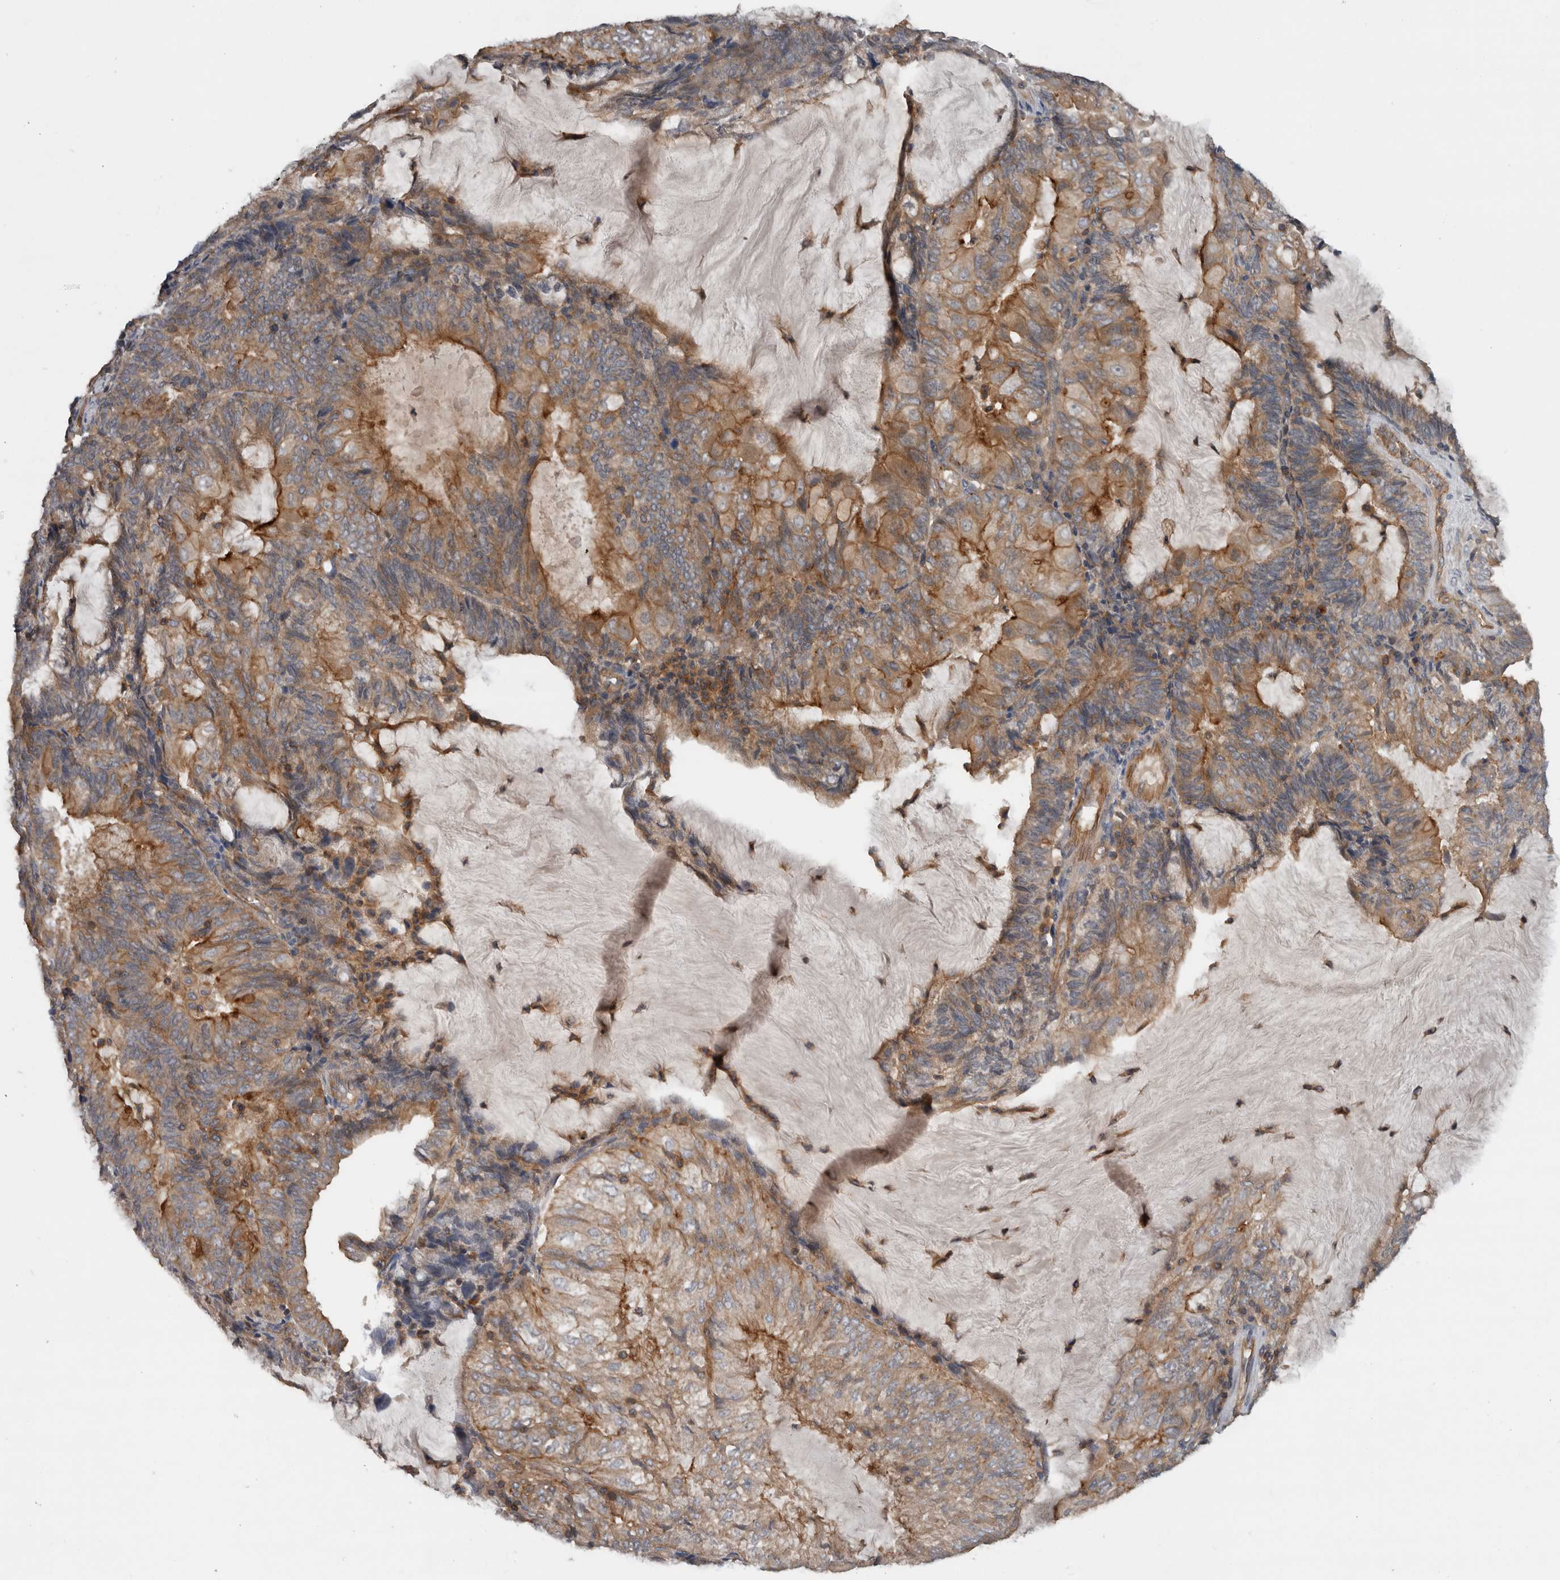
{"staining": {"intensity": "moderate", "quantity": ">75%", "location": "cytoplasmic/membranous"}, "tissue": "endometrial cancer", "cell_type": "Tumor cells", "image_type": "cancer", "snomed": [{"axis": "morphology", "description": "Adenocarcinoma, NOS"}, {"axis": "topography", "description": "Endometrium"}], "caption": "Immunohistochemical staining of human endometrial cancer (adenocarcinoma) displays medium levels of moderate cytoplasmic/membranous protein expression in about >75% of tumor cells.", "gene": "SCARA5", "patient": {"sex": "female", "age": 81}}